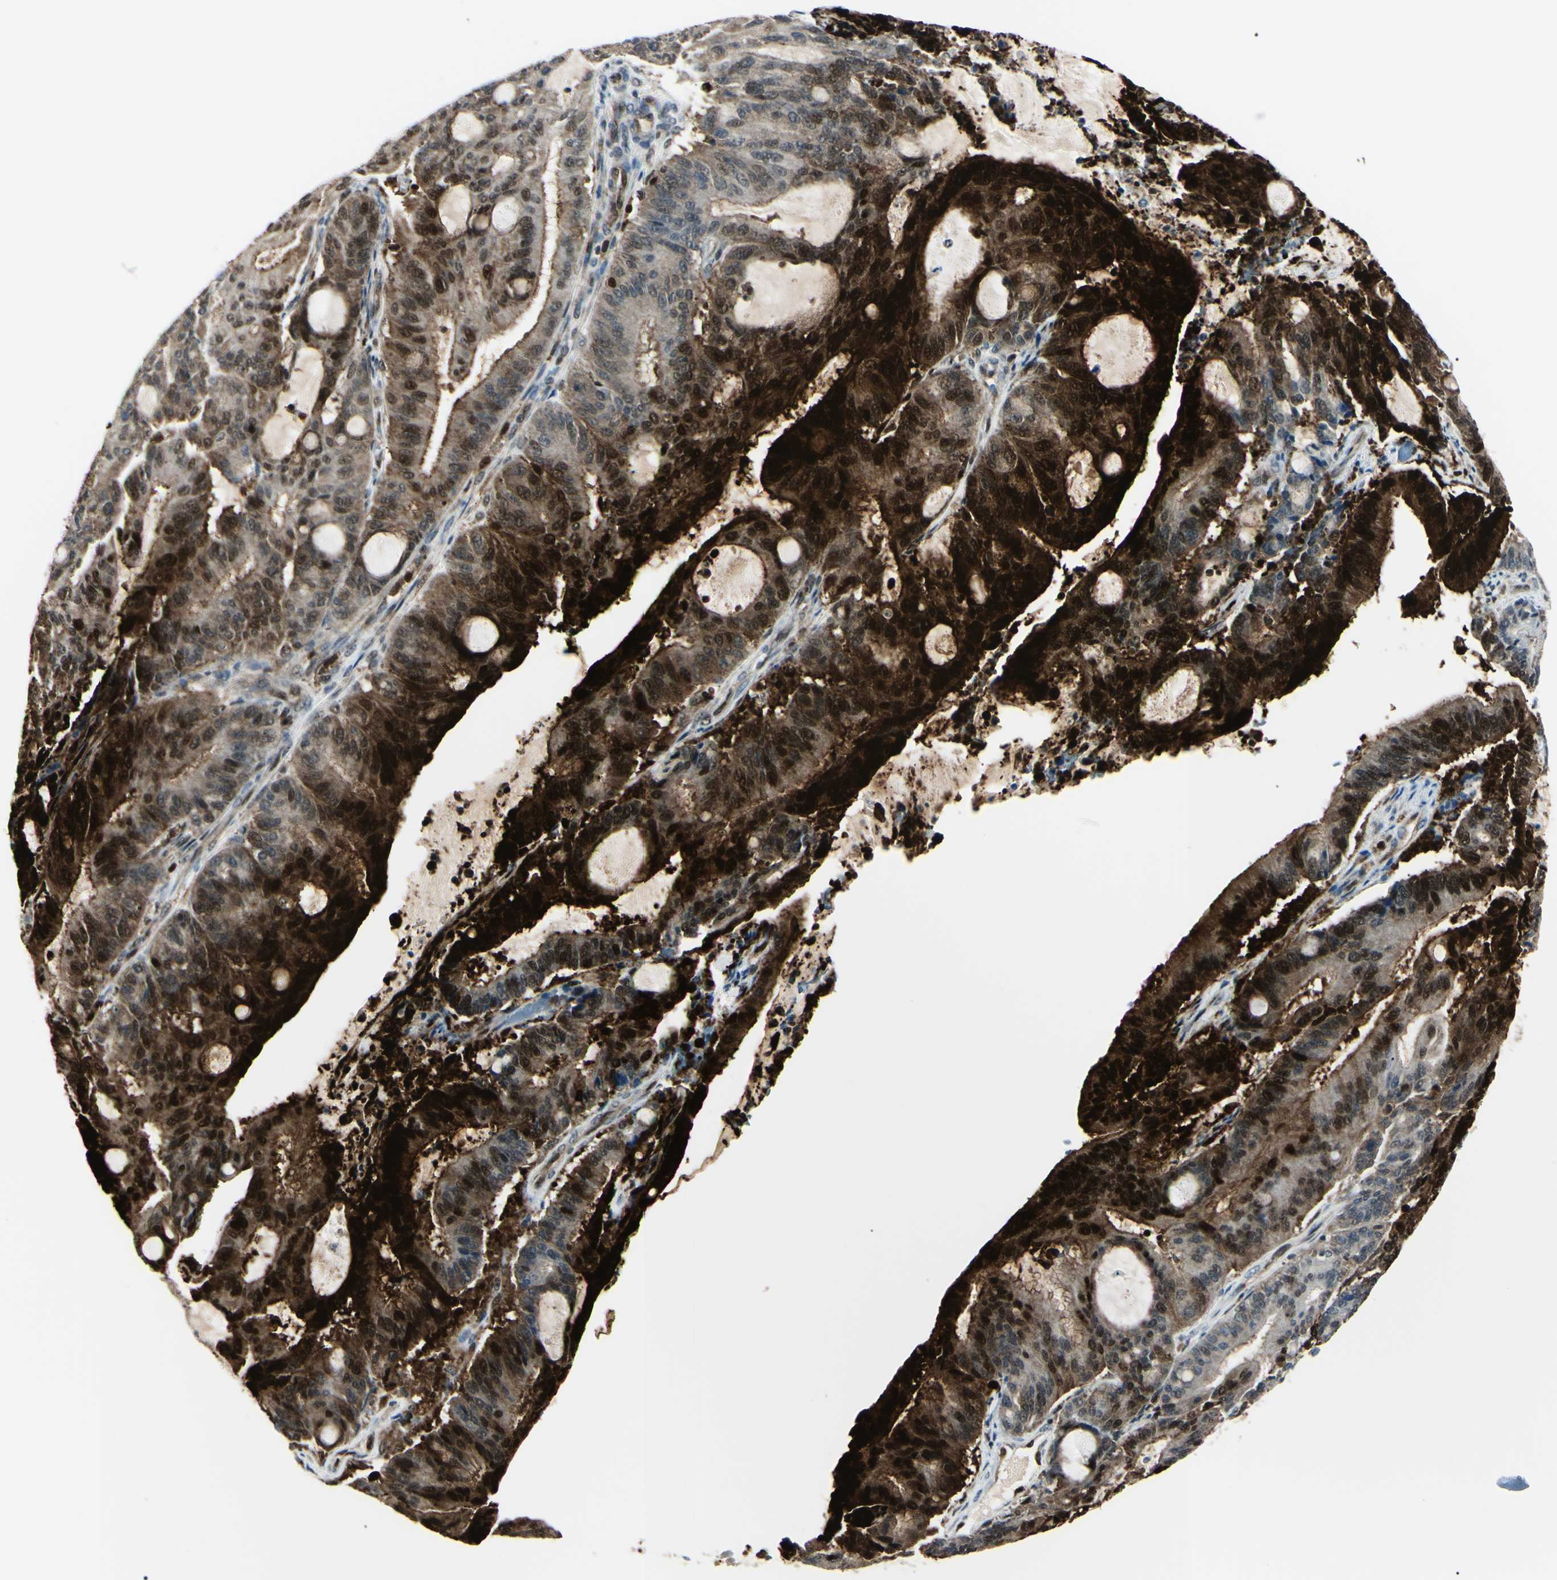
{"staining": {"intensity": "strong", "quantity": "25%-75%", "location": "cytoplasmic/membranous,nuclear"}, "tissue": "liver cancer", "cell_type": "Tumor cells", "image_type": "cancer", "snomed": [{"axis": "morphology", "description": "Cholangiocarcinoma"}, {"axis": "topography", "description": "Liver"}], "caption": "This is a photomicrograph of immunohistochemistry staining of liver cancer, which shows strong positivity in the cytoplasmic/membranous and nuclear of tumor cells.", "gene": "PGK1", "patient": {"sex": "female", "age": 73}}